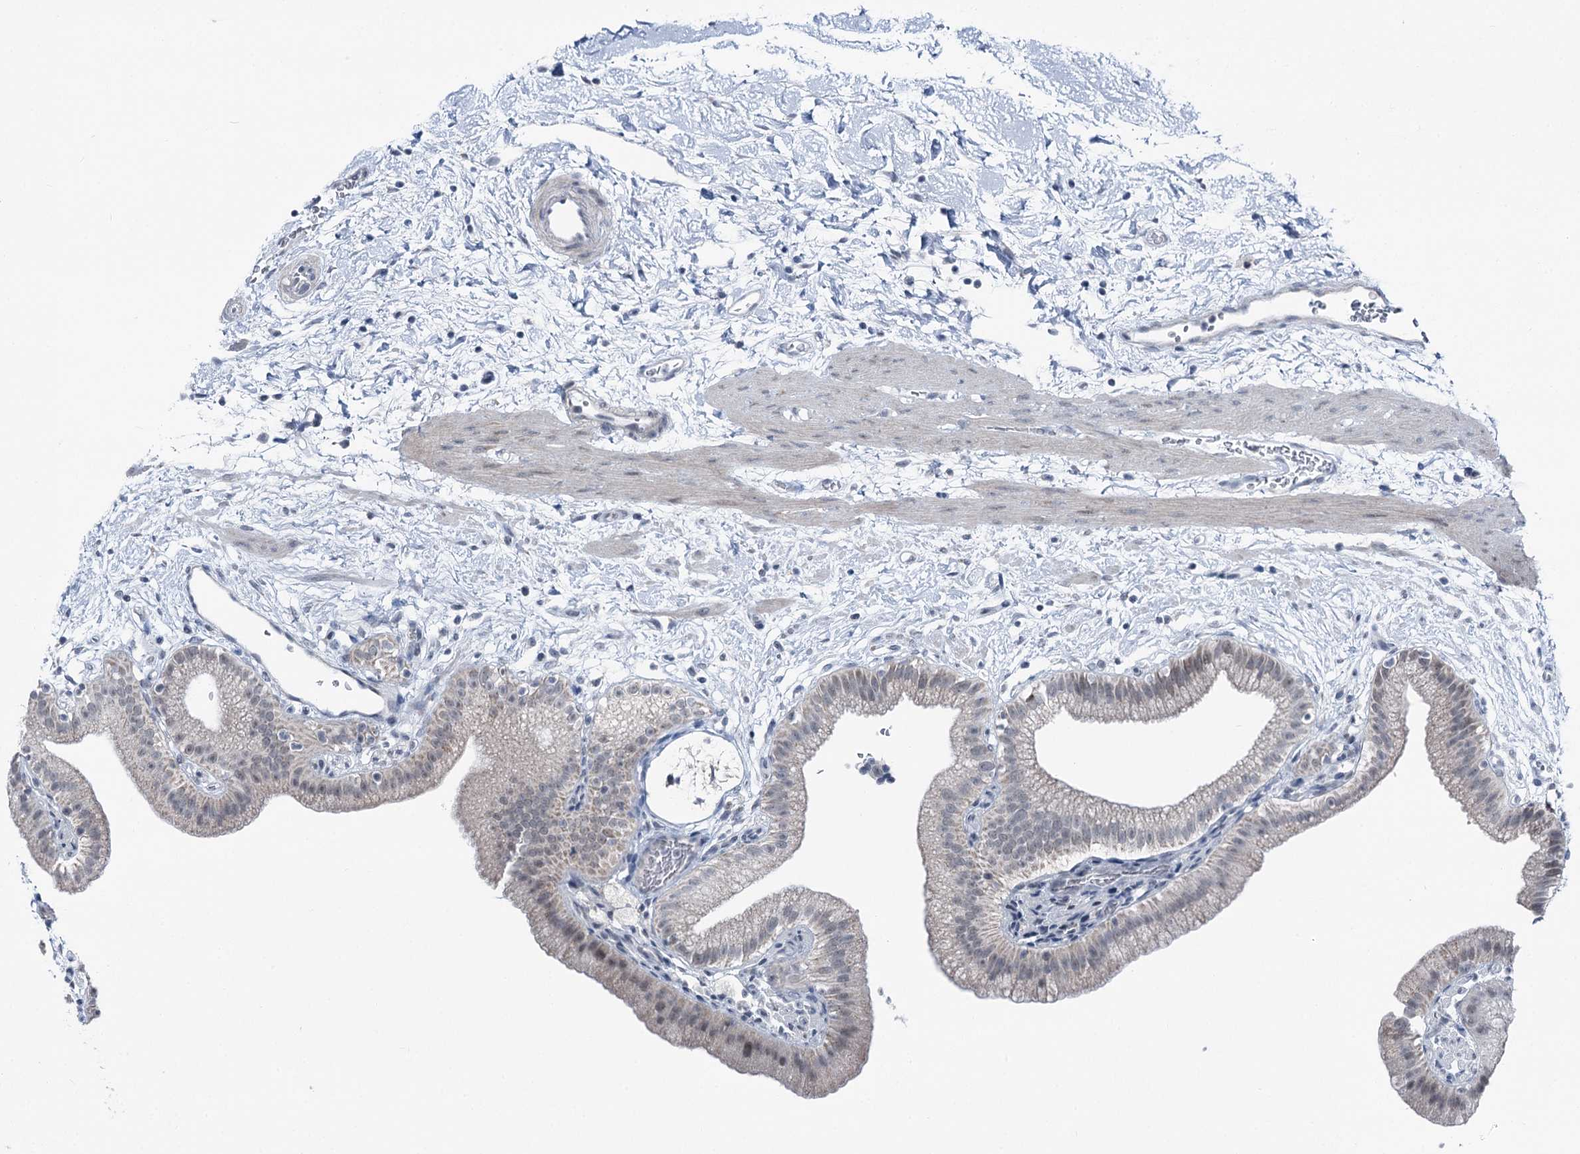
{"staining": {"intensity": "negative", "quantity": "none", "location": "none"}, "tissue": "gallbladder", "cell_type": "Glandular cells", "image_type": "normal", "snomed": [{"axis": "morphology", "description": "Normal tissue, NOS"}, {"axis": "topography", "description": "Gallbladder"}], "caption": "This is an IHC photomicrograph of unremarkable gallbladder. There is no staining in glandular cells.", "gene": "STEEP1", "patient": {"sex": "male", "age": 55}}